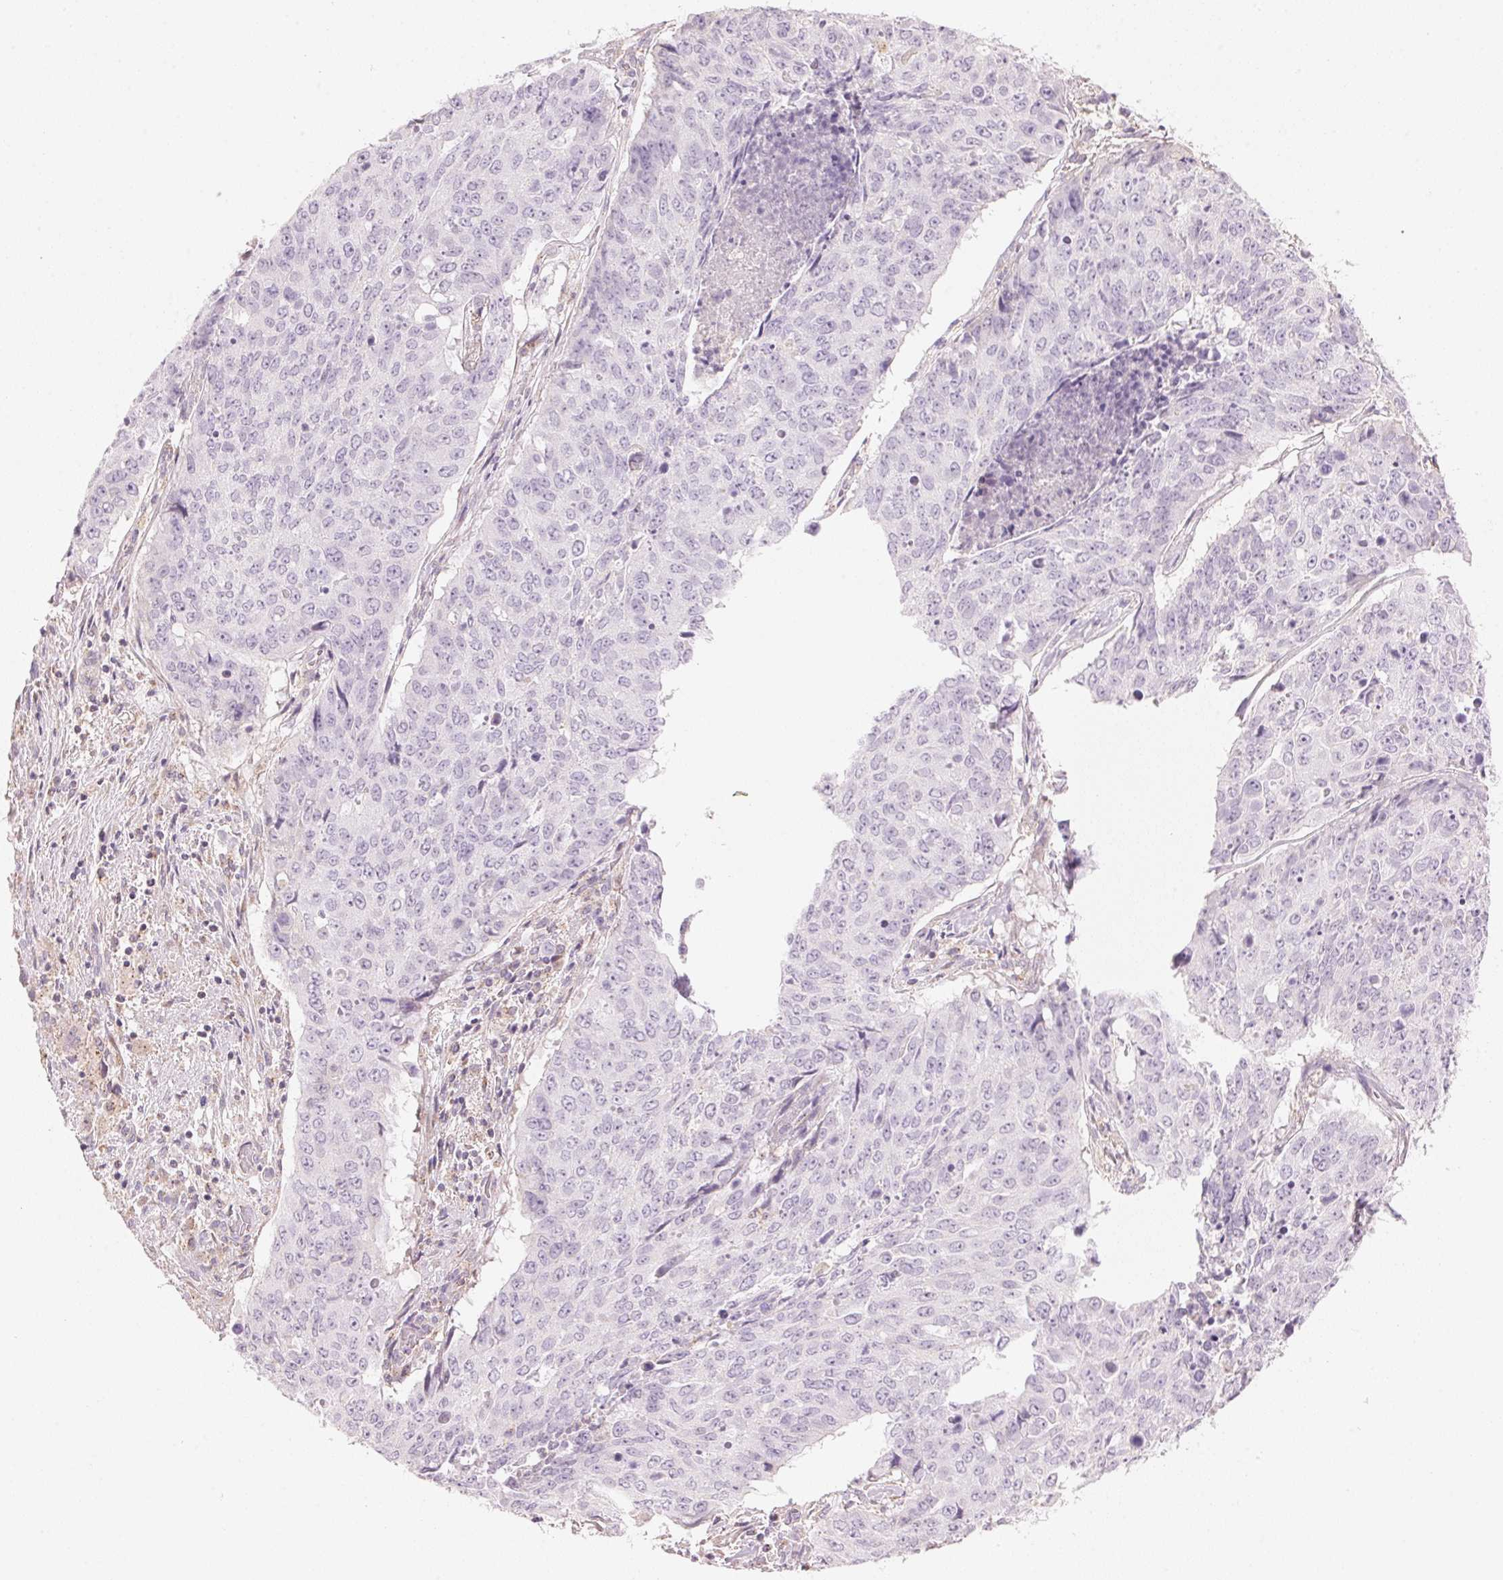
{"staining": {"intensity": "negative", "quantity": "none", "location": "none"}, "tissue": "lung cancer", "cell_type": "Tumor cells", "image_type": "cancer", "snomed": [{"axis": "morphology", "description": "Normal tissue, NOS"}, {"axis": "morphology", "description": "Squamous cell carcinoma, NOS"}, {"axis": "topography", "description": "Bronchus"}, {"axis": "topography", "description": "Lung"}], "caption": "Human squamous cell carcinoma (lung) stained for a protein using immunohistochemistry (IHC) shows no expression in tumor cells.", "gene": "HOXB13", "patient": {"sex": "male", "age": 64}}